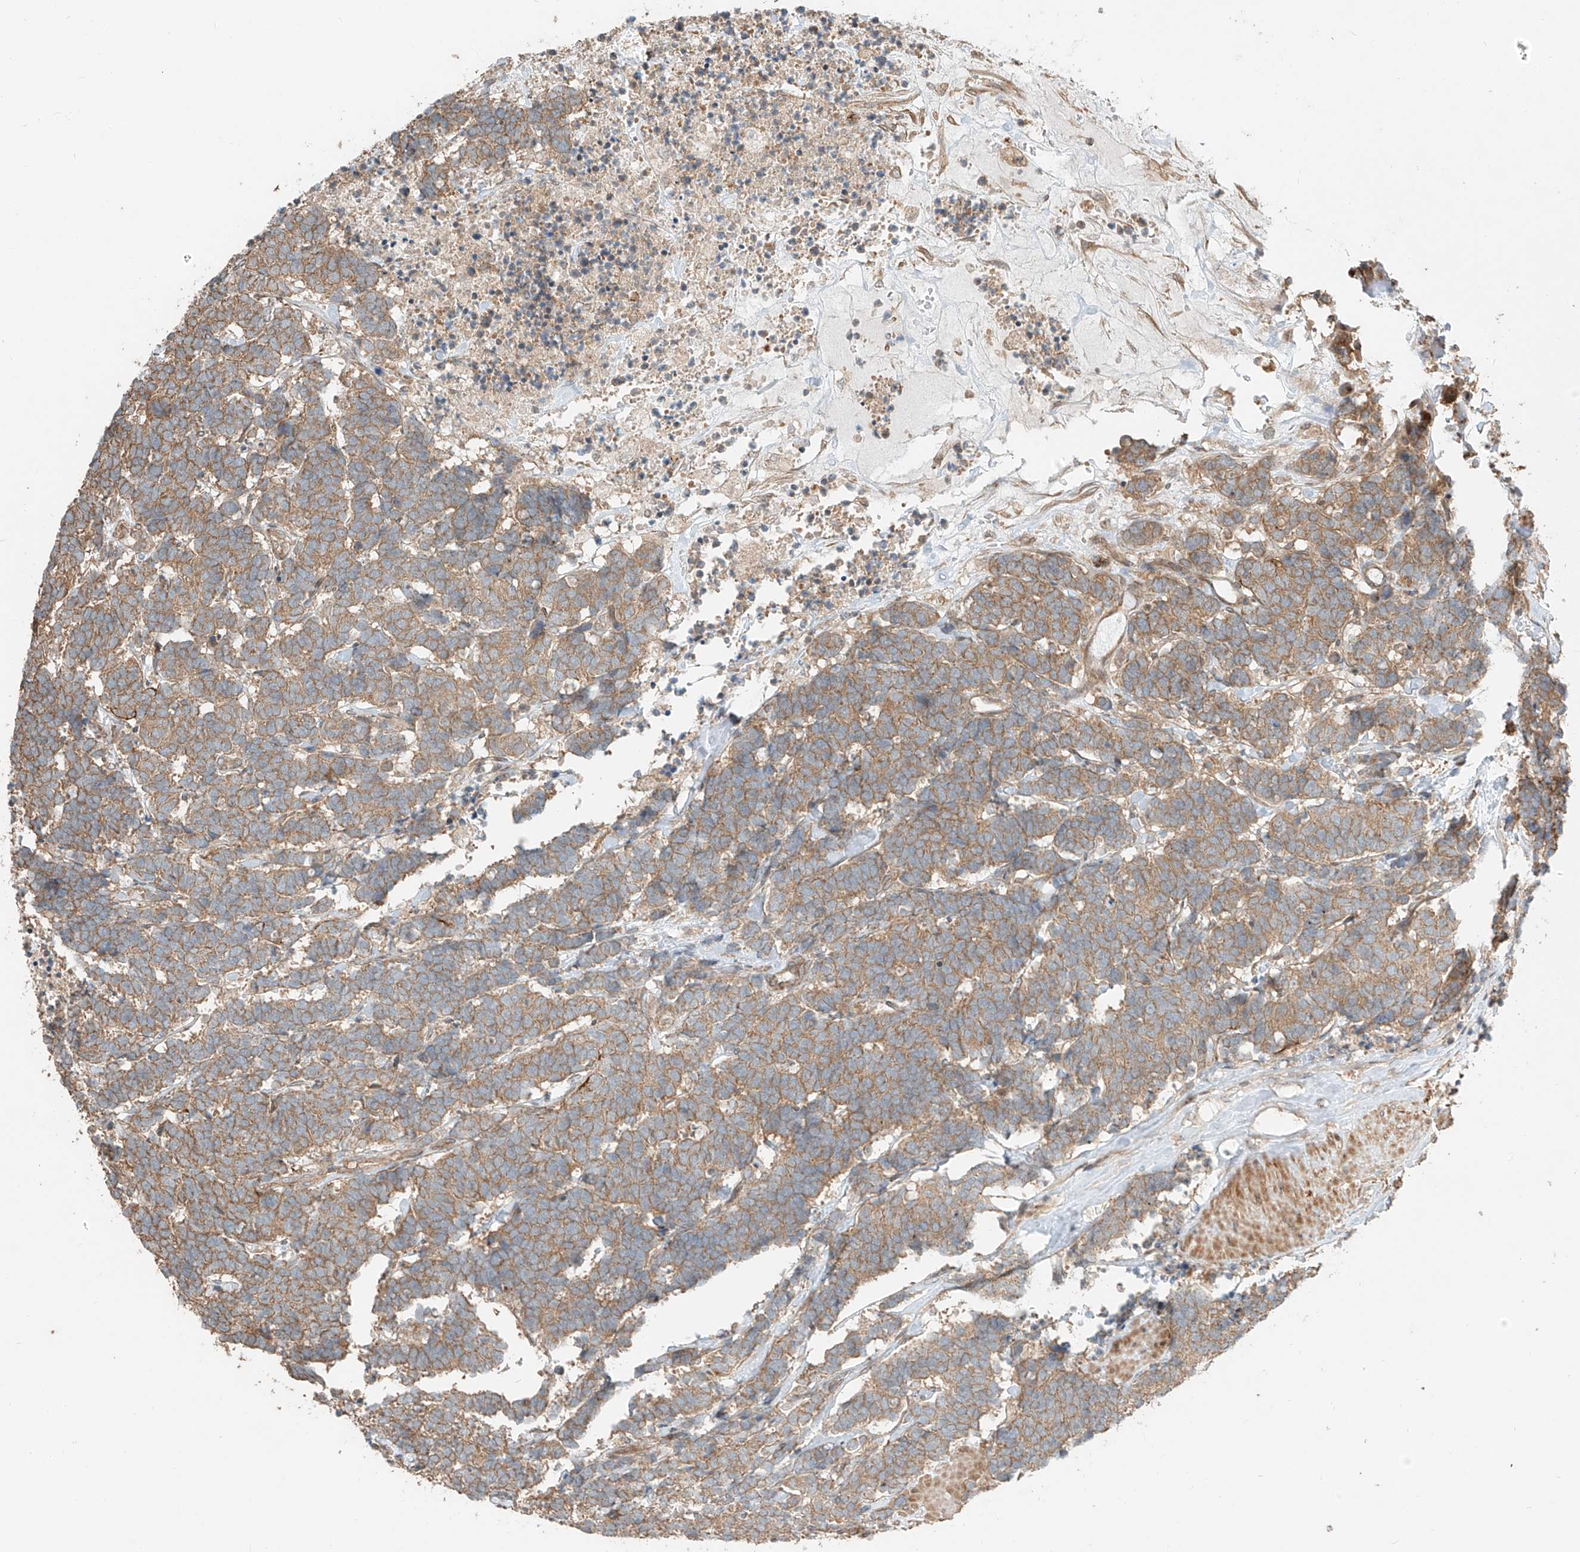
{"staining": {"intensity": "moderate", "quantity": ">75%", "location": "cytoplasmic/membranous"}, "tissue": "carcinoid", "cell_type": "Tumor cells", "image_type": "cancer", "snomed": [{"axis": "morphology", "description": "Carcinoma, NOS"}, {"axis": "morphology", "description": "Carcinoid, malignant, NOS"}, {"axis": "topography", "description": "Urinary bladder"}], "caption": "Moderate cytoplasmic/membranous positivity for a protein is appreciated in about >75% of tumor cells of carcinoid using immunohistochemistry.", "gene": "CEP162", "patient": {"sex": "male", "age": 57}}